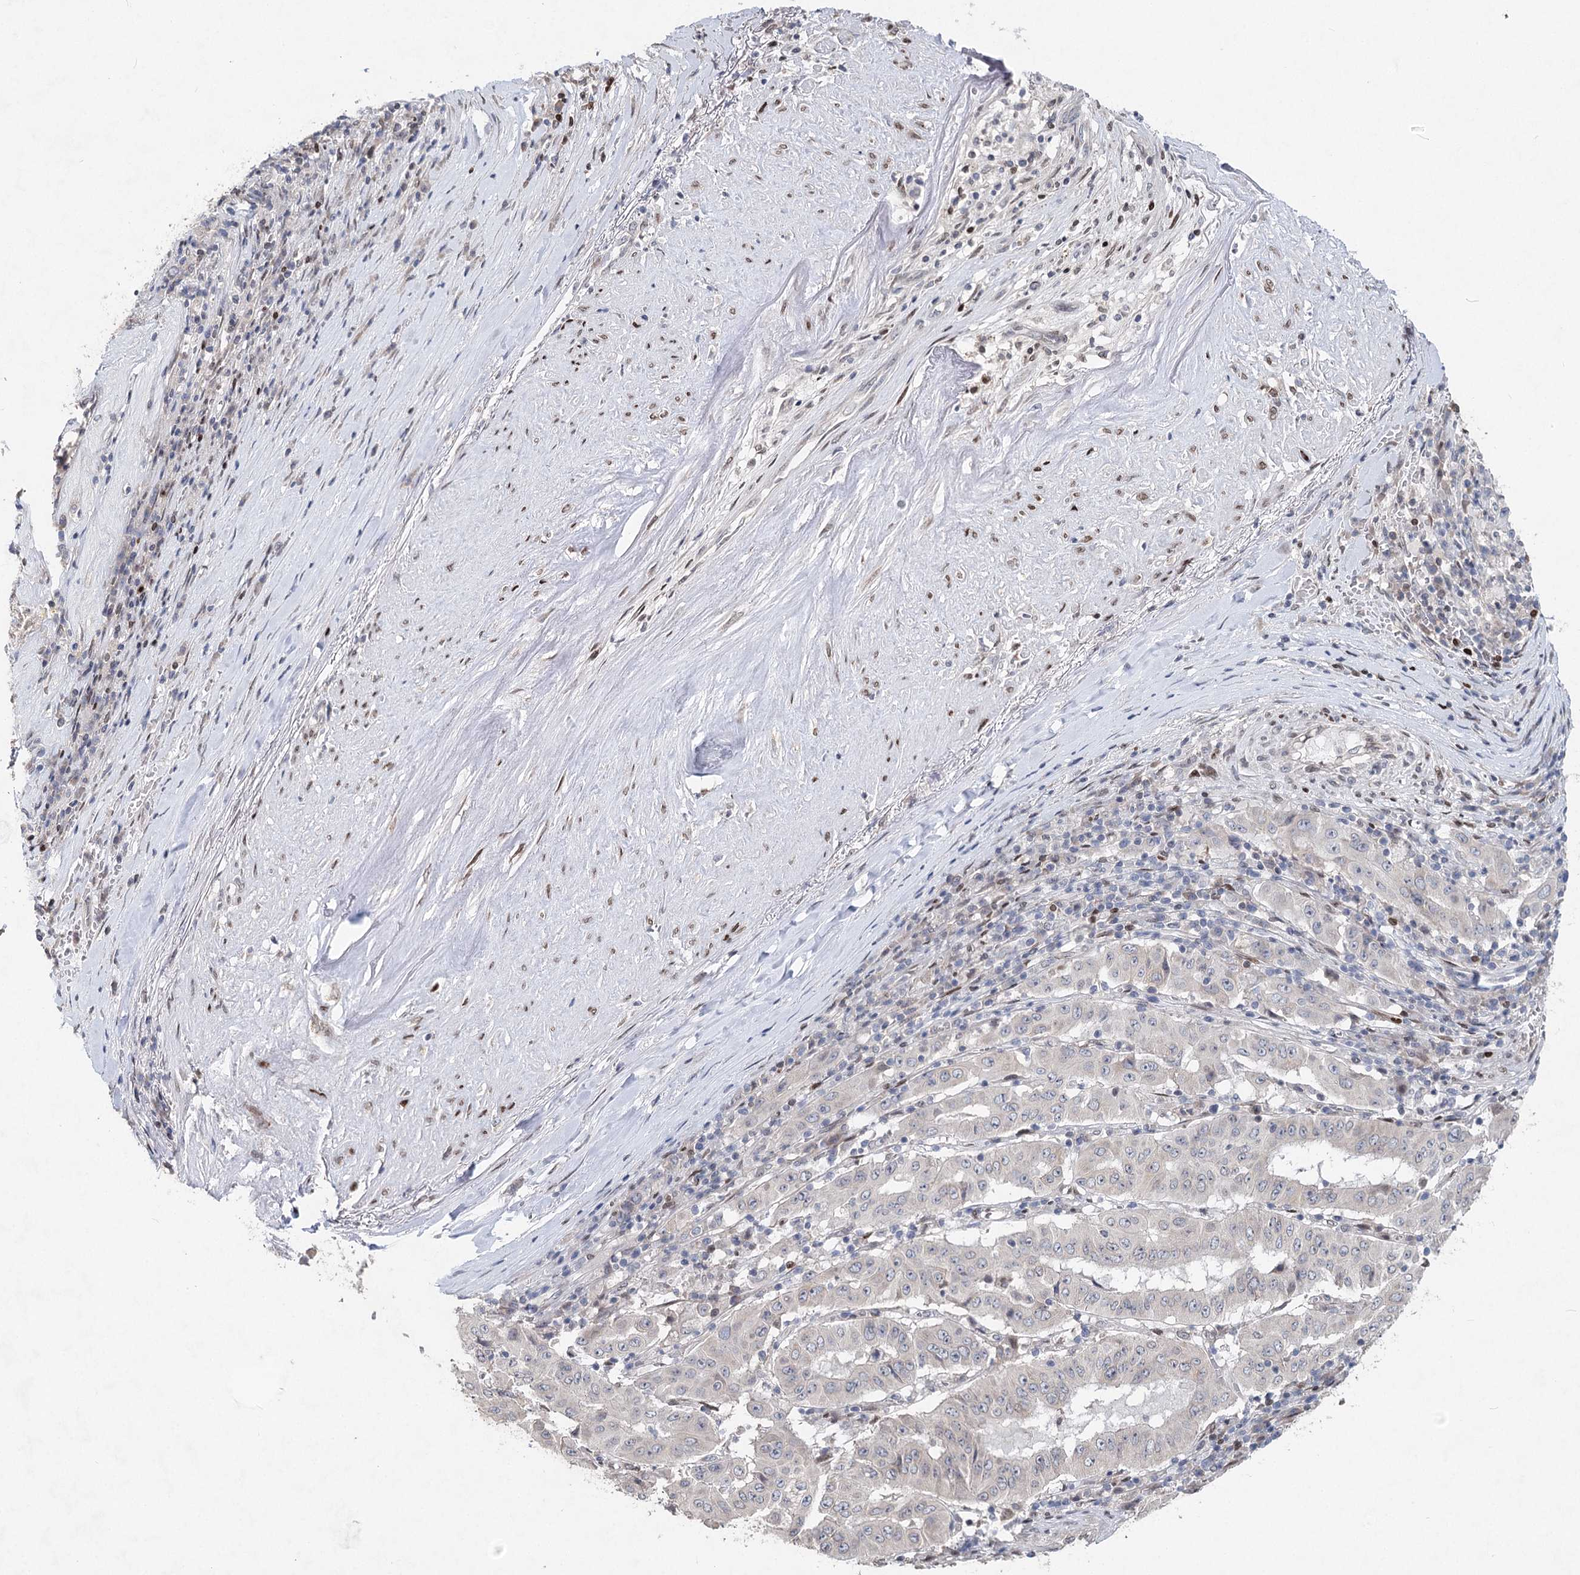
{"staining": {"intensity": "negative", "quantity": "none", "location": "none"}, "tissue": "pancreatic cancer", "cell_type": "Tumor cells", "image_type": "cancer", "snomed": [{"axis": "morphology", "description": "Adenocarcinoma, NOS"}, {"axis": "topography", "description": "Pancreas"}], "caption": "IHC of human pancreatic cancer shows no staining in tumor cells.", "gene": "FRMD4A", "patient": {"sex": "male", "age": 63}}